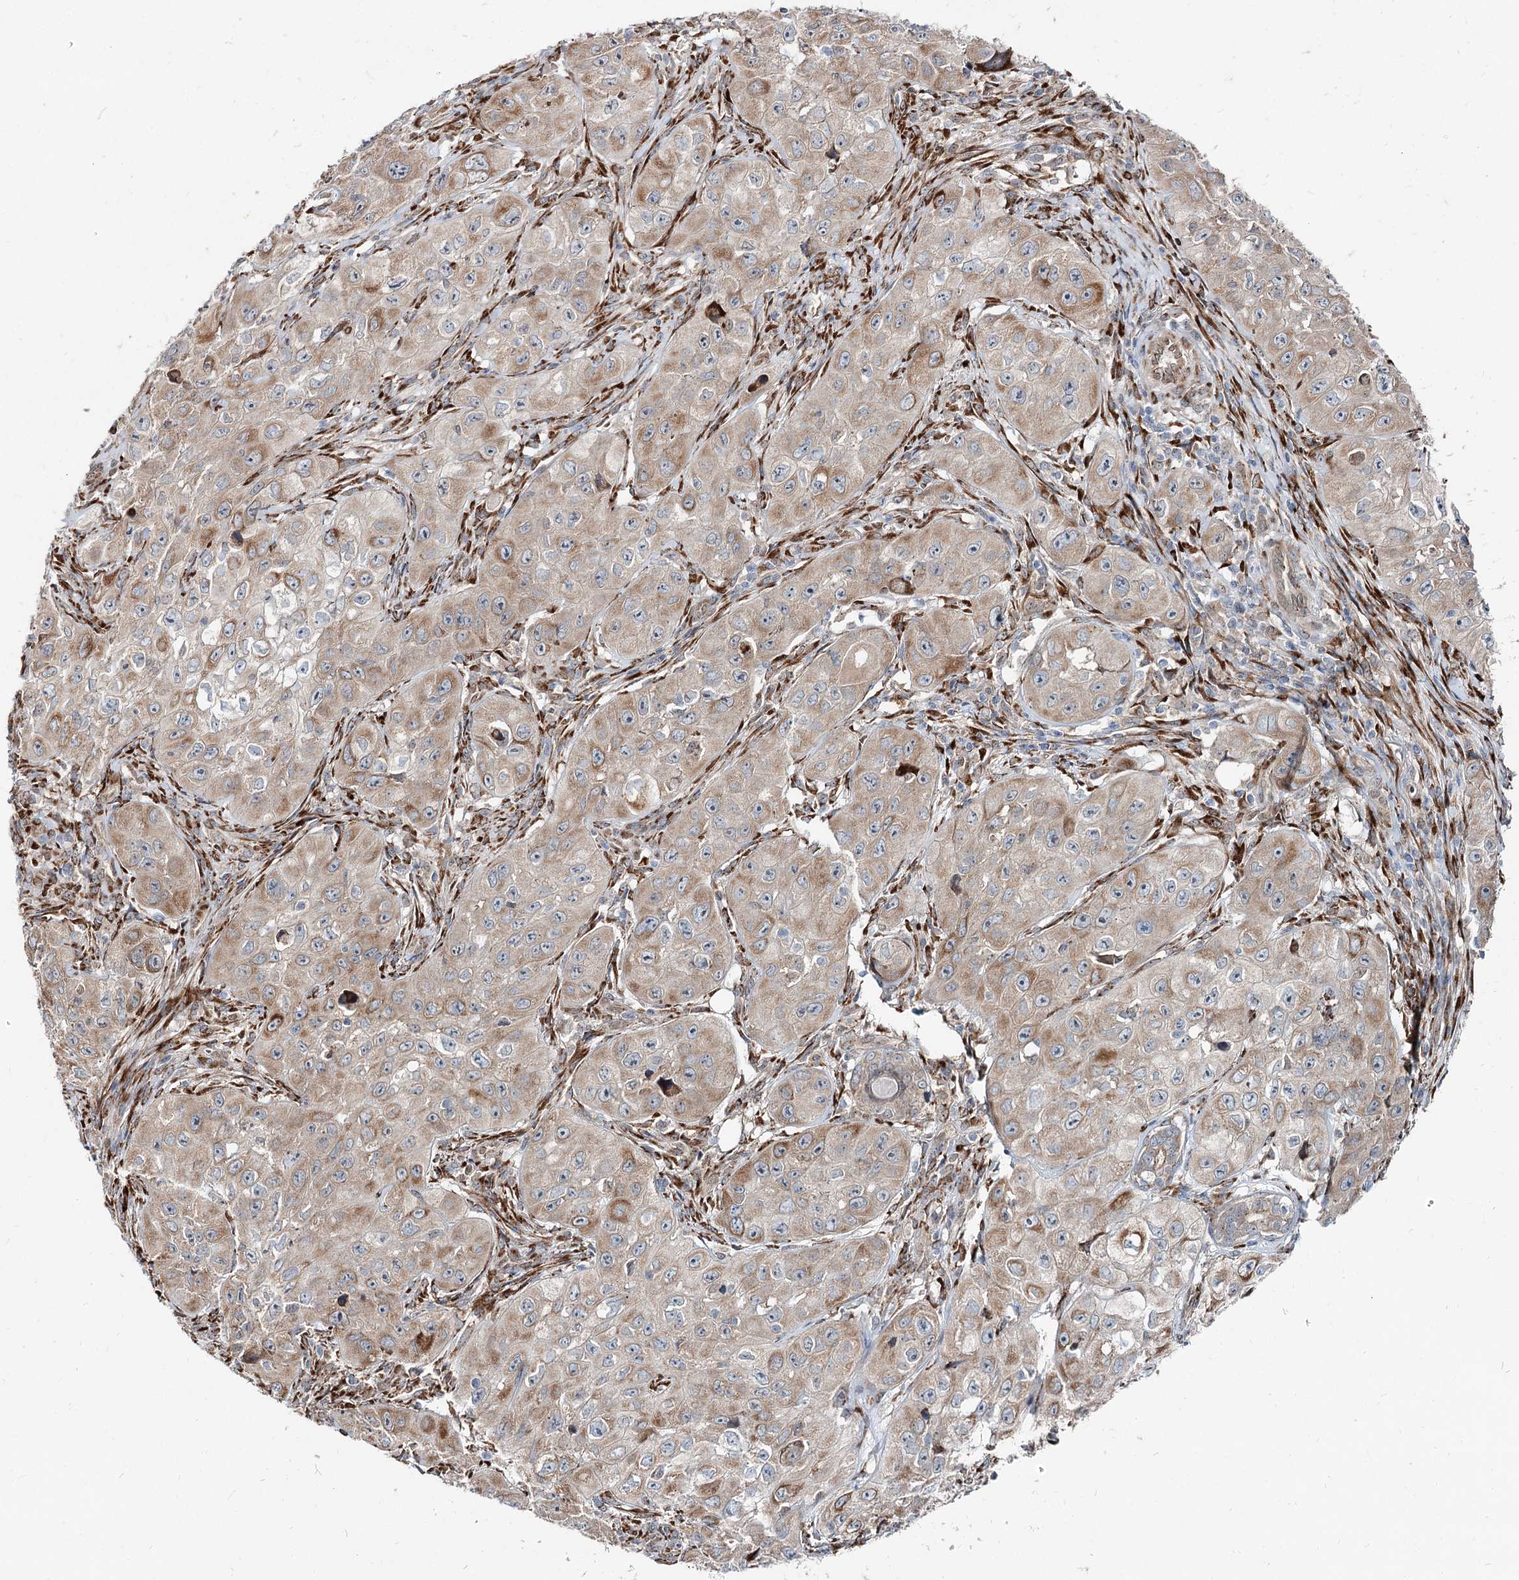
{"staining": {"intensity": "weak", "quantity": ">75%", "location": "cytoplasmic/membranous"}, "tissue": "skin cancer", "cell_type": "Tumor cells", "image_type": "cancer", "snomed": [{"axis": "morphology", "description": "Squamous cell carcinoma, NOS"}, {"axis": "topography", "description": "Skin"}, {"axis": "topography", "description": "Subcutis"}], "caption": "A photomicrograph of human skin squamous cell carcinoma stained for a protein reveals weak cytoplasmic/membranous brown staining in tumor cells. (DAB (3,3'-diaminobenzidine) IHC with brightfield microscopy, high magnification).", "gene": "SPART", "patient": {"sex": "male", "age": 73}}